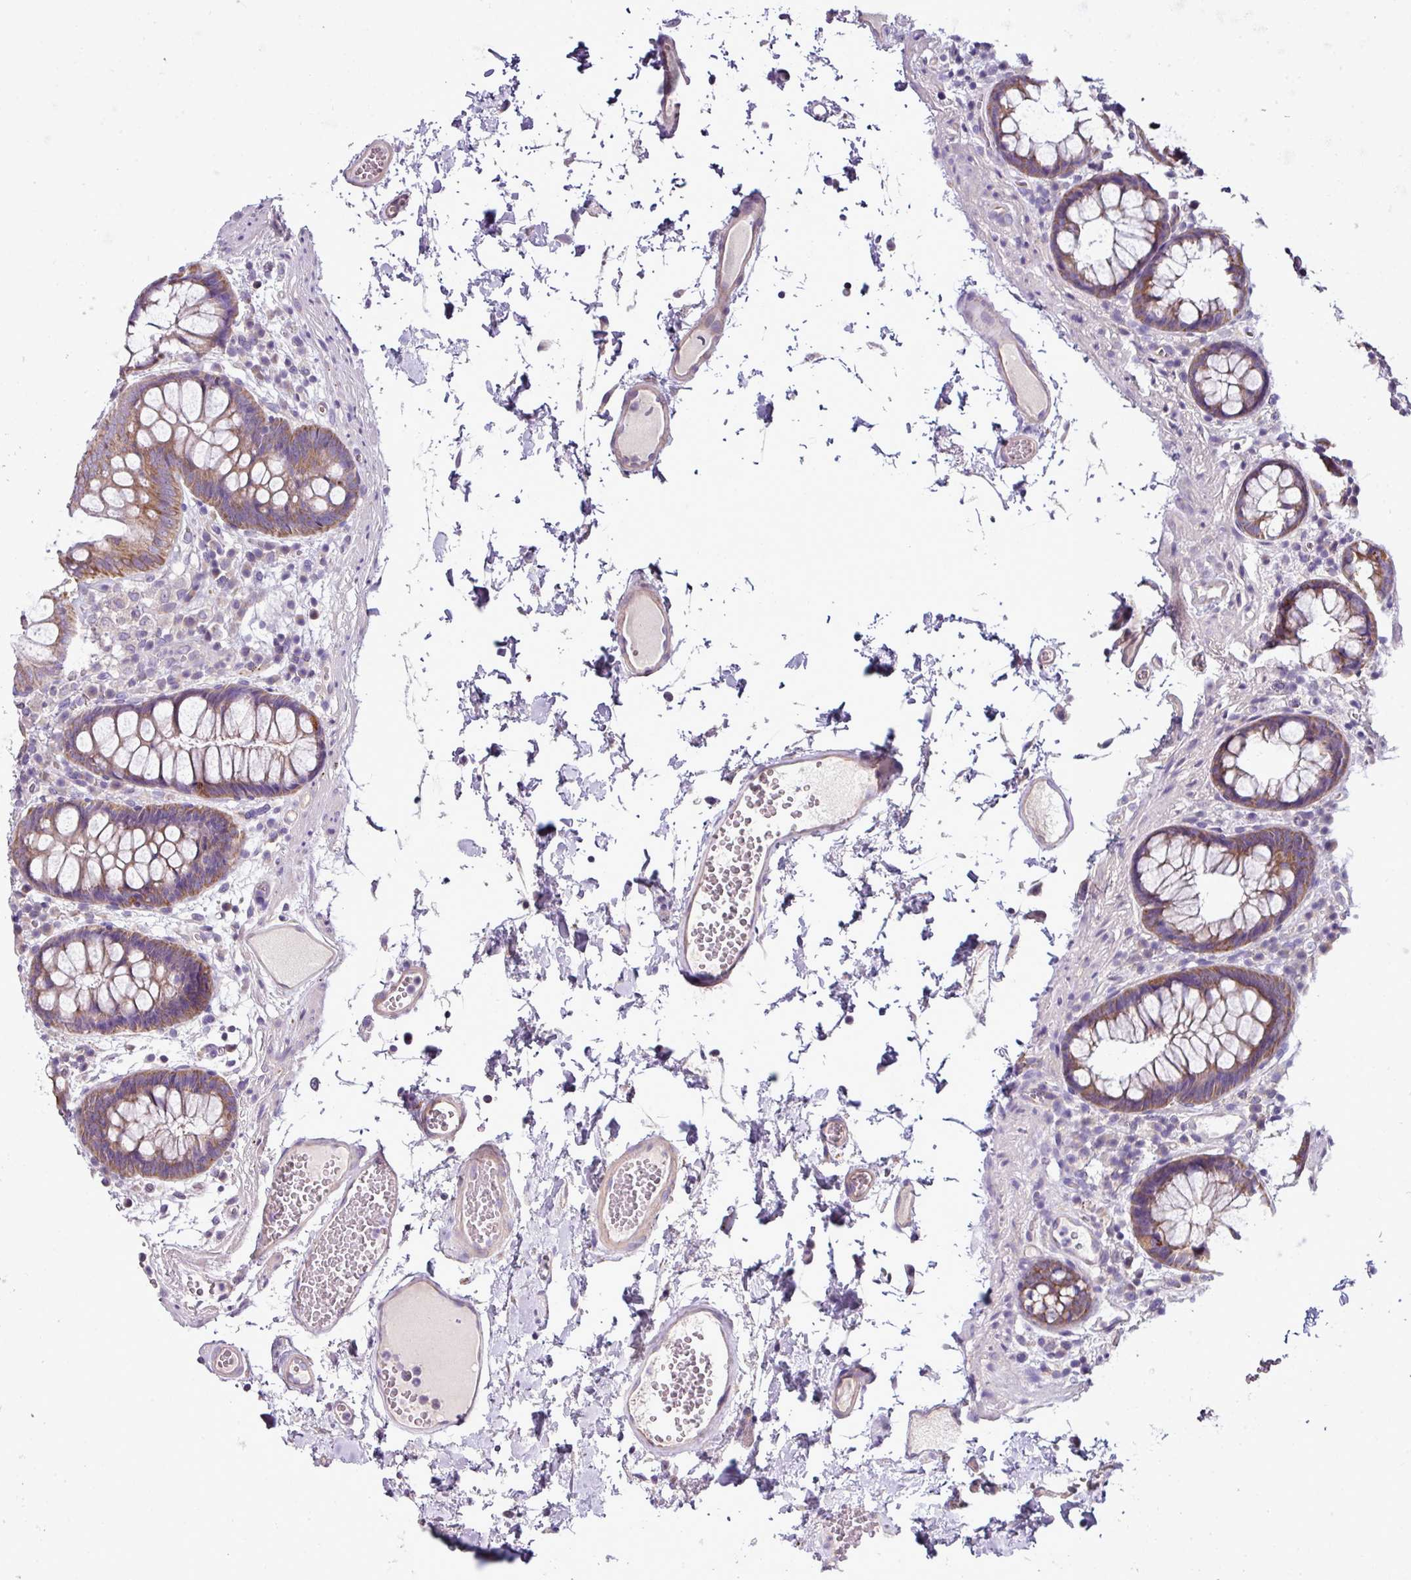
{"staining": {"intensity": "weak", "quantity": "<25%", "location": "cytoplasmic/membranous"}, "tissue": "colon", "cell_type": "Endothelial cells", "image_type": "normal", "snomed": [{"axis": "morphology", "description": "Normal tissue, NOS"}, {"axis": "topography", "description": "Colon"}], "caption": "This is an immunohistochemistry image of normal colon. There is no positivity in endothelial cells.", "gene": "AGAP4", "patient": {"sex": "male", "age": 84}}